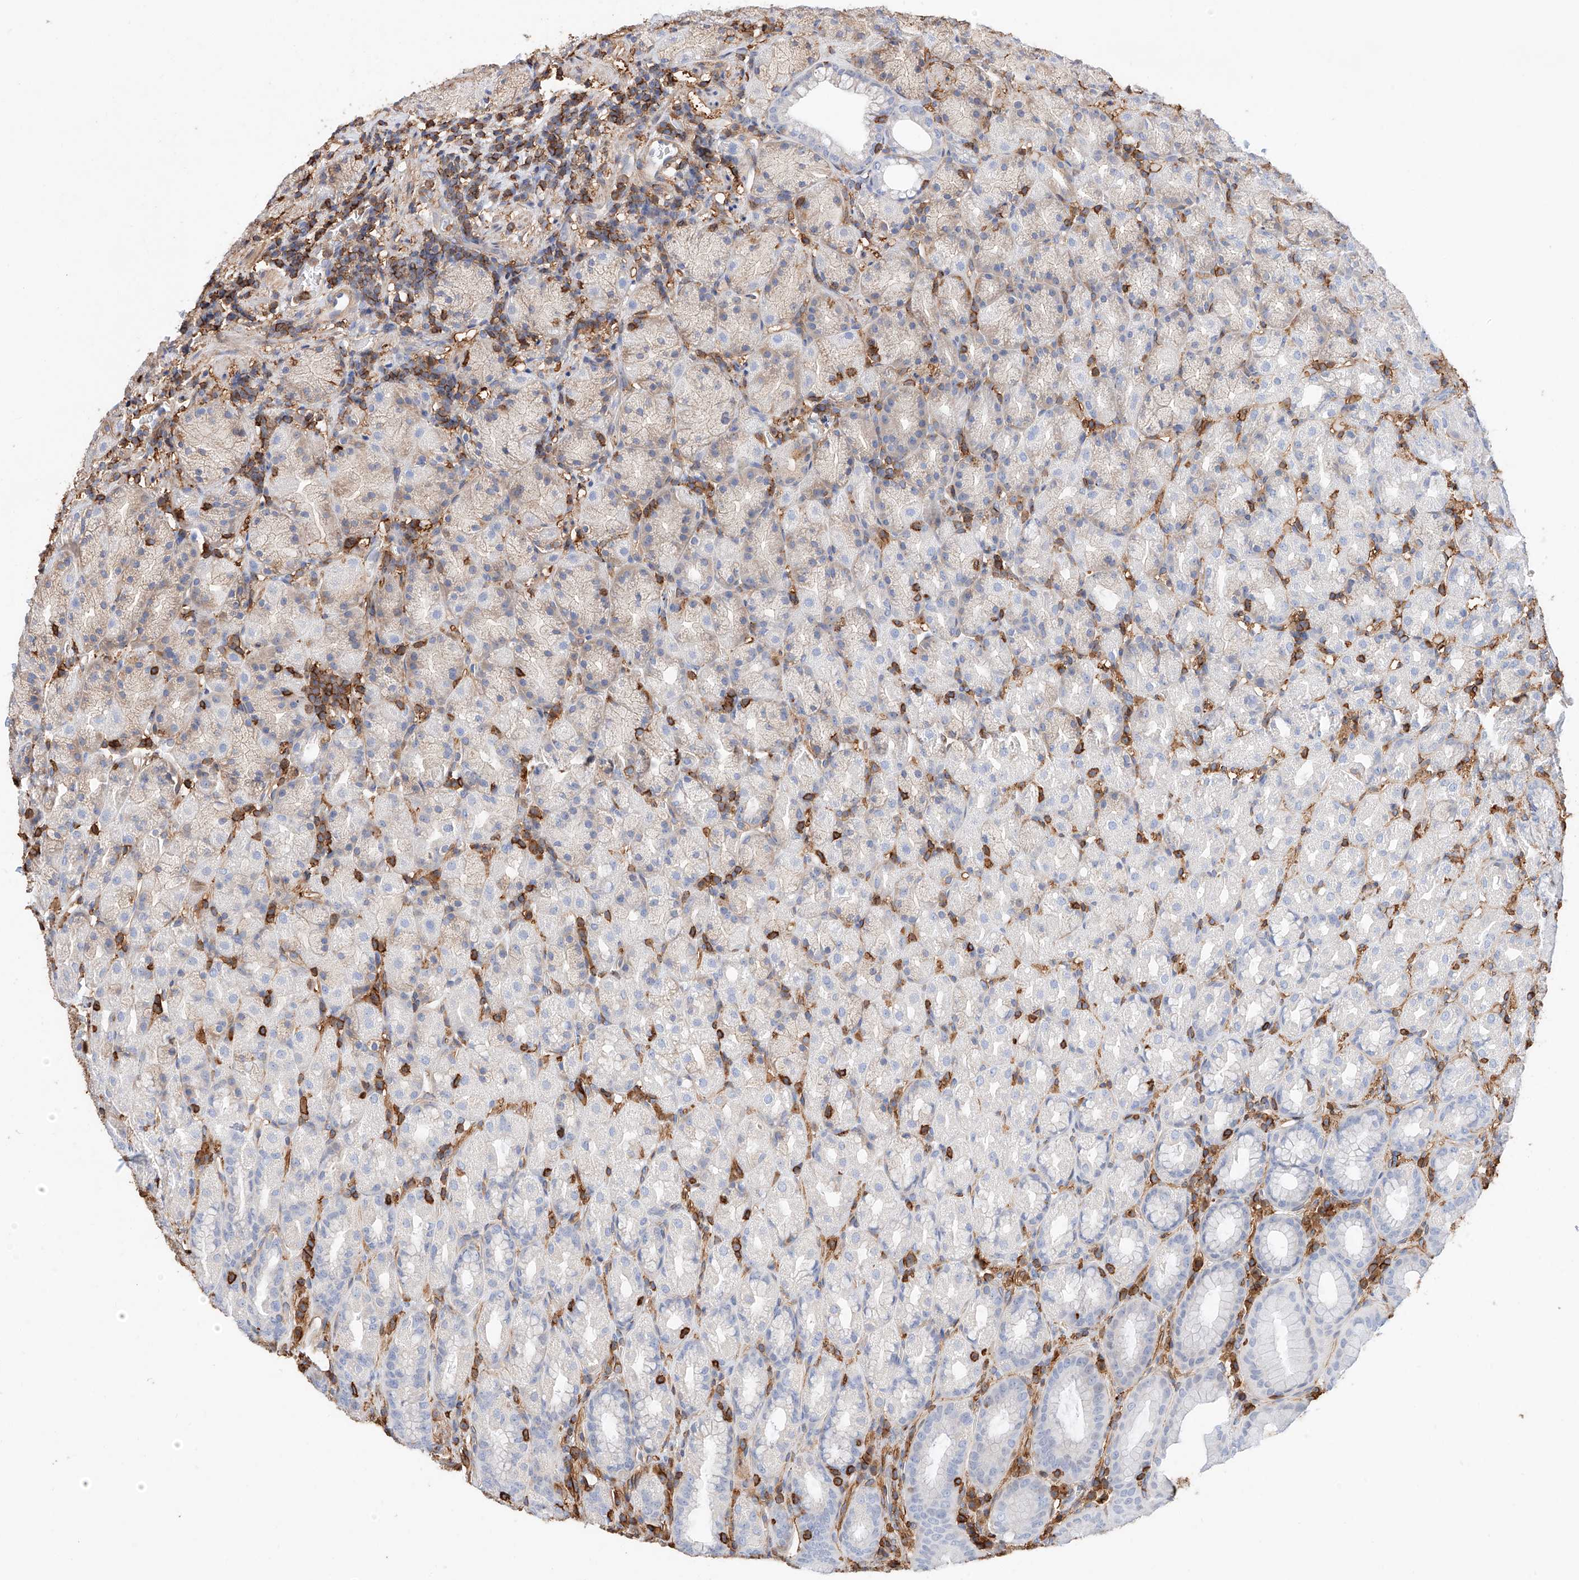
{"staining": {"intensity": "negative", "quantity": "none", "location": "none"}, "tissue": "stomach", "cell_type": "Glandular cells", "image_type": "normal", "snomed": [{"axis": "morphology", "description": "Normal tissue, NOS"}, {"axis": "topography", "description": "Stomach, upper"}], "caption": "High power microscopy photomicrograph of an immunohistochemistry micrograph of unremarkable stomach, revealing no significant expression in glandular cells.", "gene": "WFS1", "patient": {"sex": "male", "age": 68}}